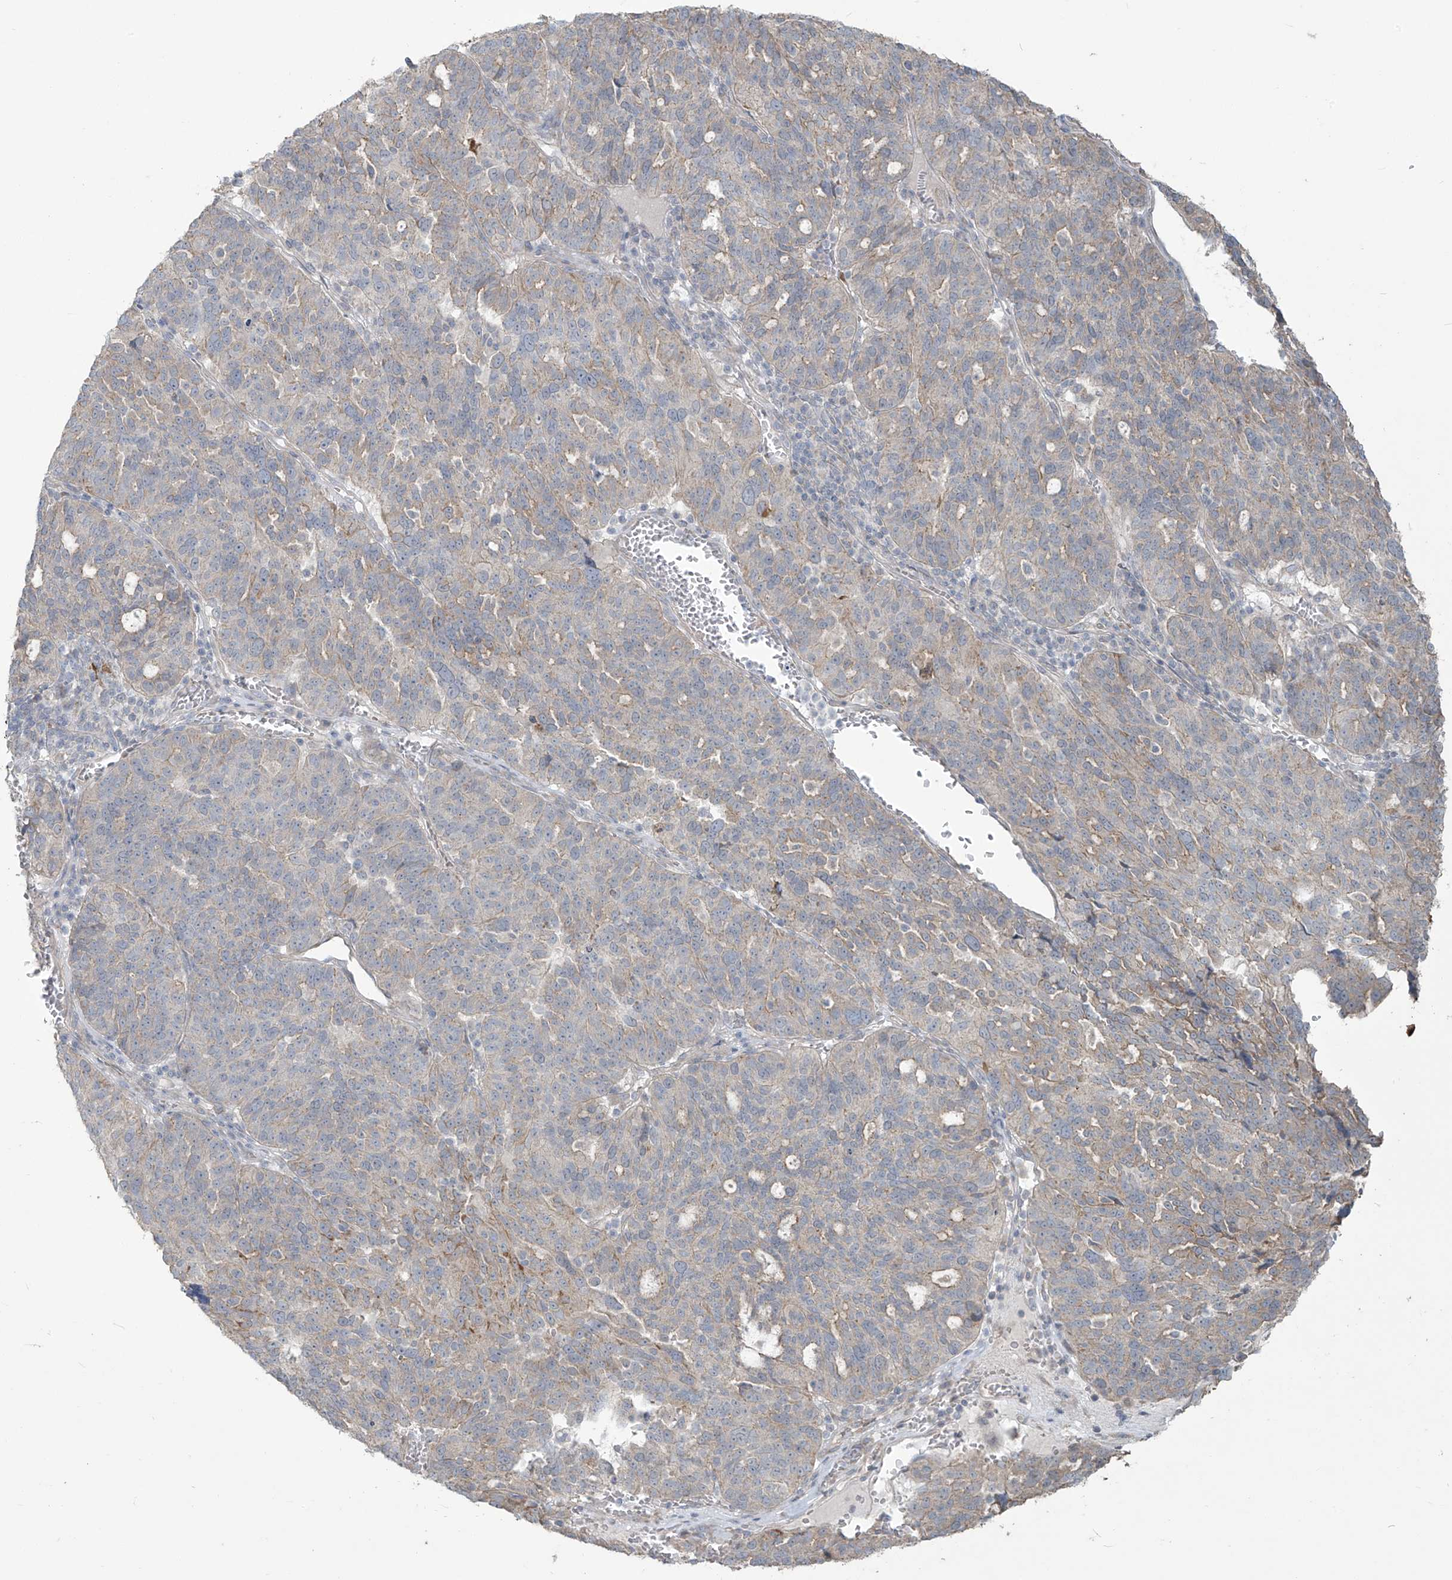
{"staining": {"intensity": "weak", "quantity": "<25%", "location": "cytoplasmic/membranous"}, "tissue": "ovarian cancer", "cell_type": "Tumor cells", "image_type": "cancer", "snomed": [{"axis": "morphology", "description": "Cystadenocarcinoma, serous, NOS"}, {"axis": "topography", "description": "Ovary"}], "caption": "Human ovarian cancer stained for a protein using immunohistochemistry shows no positivity in tumor cells.", "gene": "MAGIX", "patient": {"sex": "female", "age": 59}}